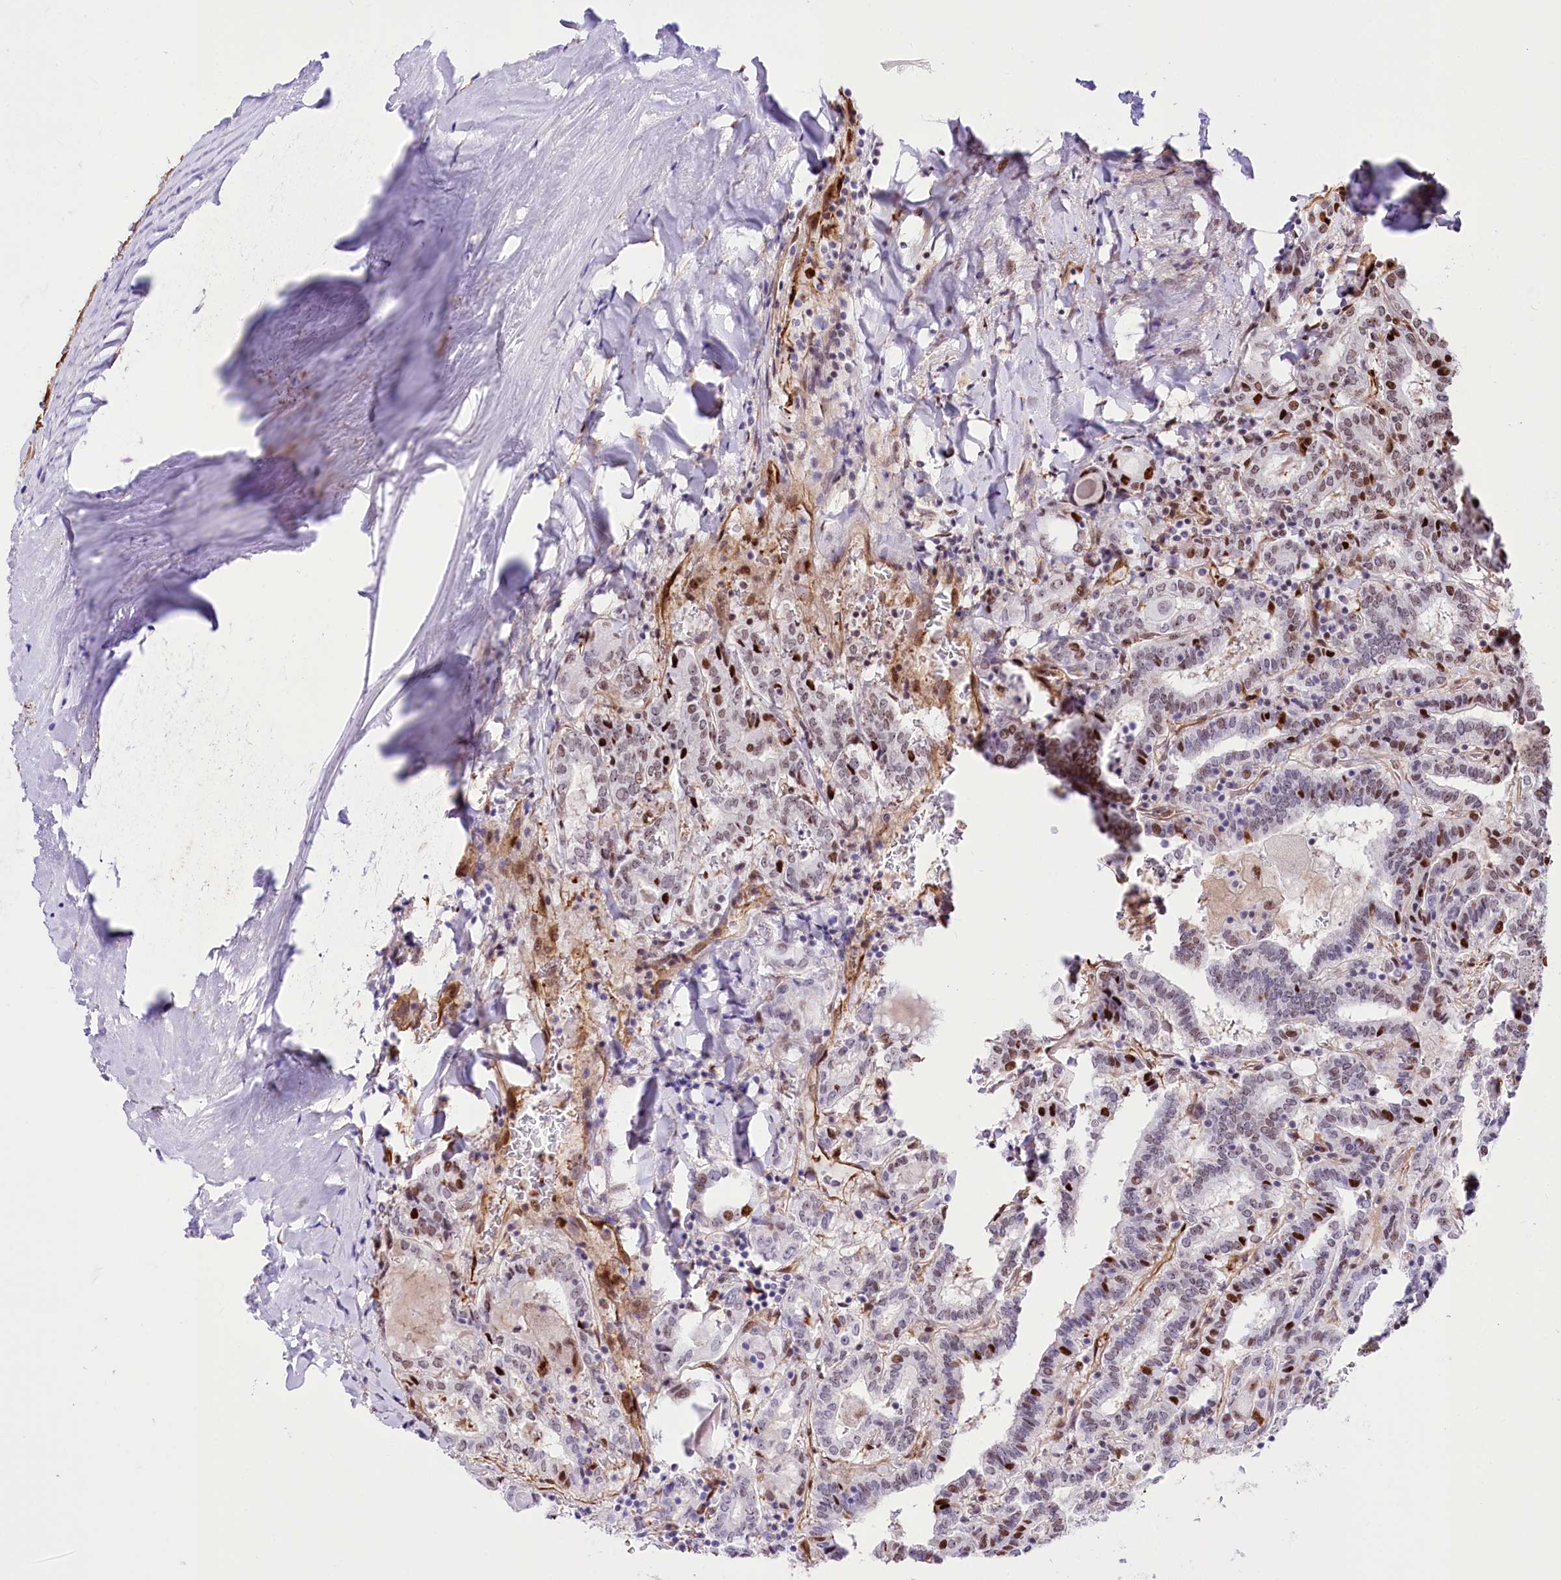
{"staining": {"intensity": "strong", "quantity": "<25%", "location": "nuclear"}, "tissue": "thyroid cancer", "cell_type": "Tumor cells", "image_type": "cancer", "snomed": [{"axis": "morphology", "description": "Papillary adenocarcinoma, NOS"}, {"axis": "topography", "description": "Thyroid gland"}], "caption": "Human thyroid cancer stained with a protein marker shows strong staining in tumor cells.", "gene": "PTMS", "patient": {"sex": "female", "age": 72}}